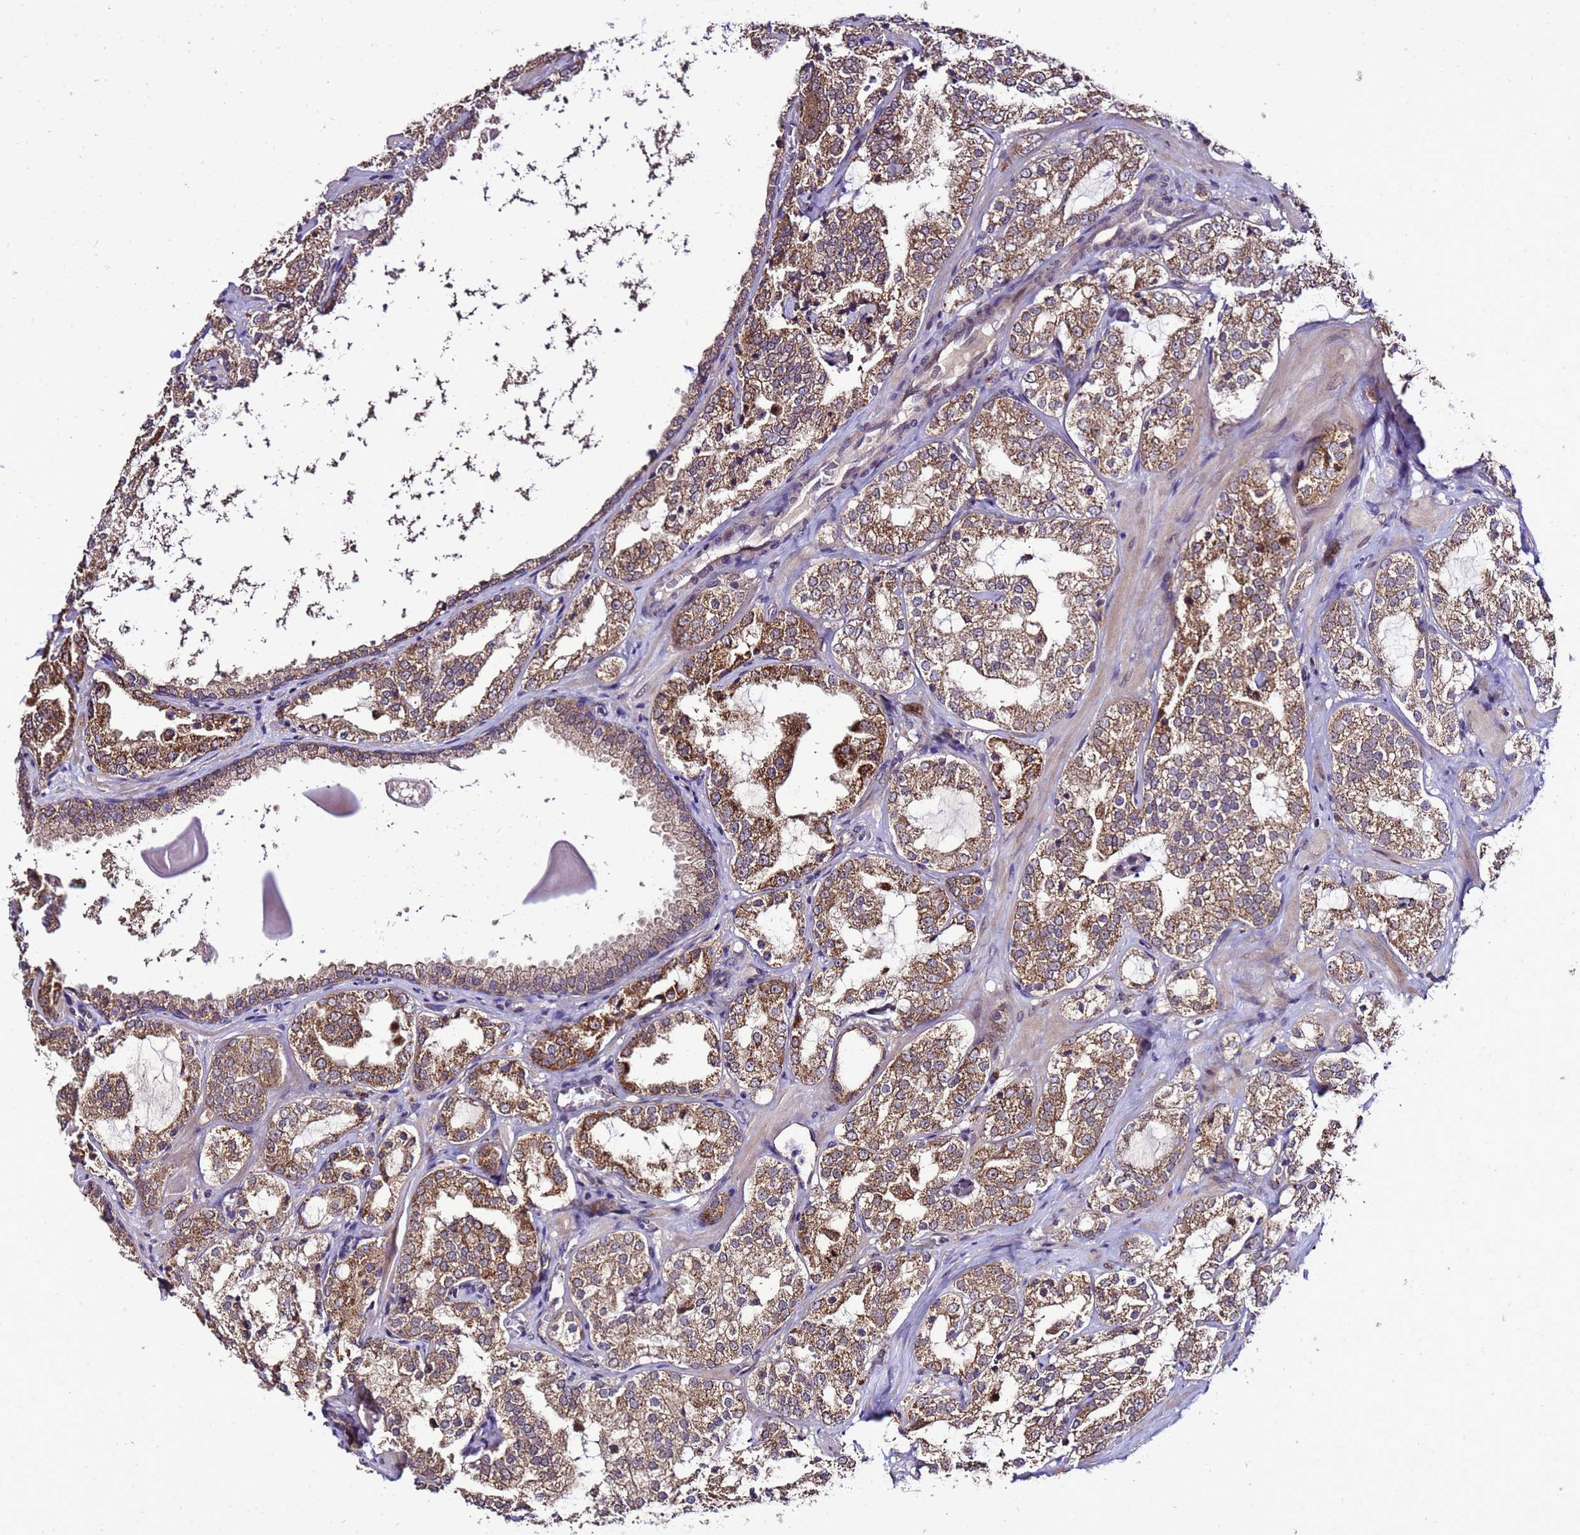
{"staining": {"intensity": "moderate", "quantity": ">75%", "location": "cytoplasmic/membranous"}, "tissue": "prostate cancer", "cell_type": "Tumor cells", "image_type": "cancer", "snomed": [{"axis": "morphology", "description": "Adenocarcinoma, High grade"}, {"axis": "topography", "description": "Prostate"}], "caption": "This histopathology image demonstrates immunohistochemistry staining of prostate cancer (adenocarcinoma (high-grade)), with medium moderate cytoplasmic/membranous positivity in about >75% of tumor cells.", "gene": "ZNF329", "patient": {"sex": "male", "age": 64}}